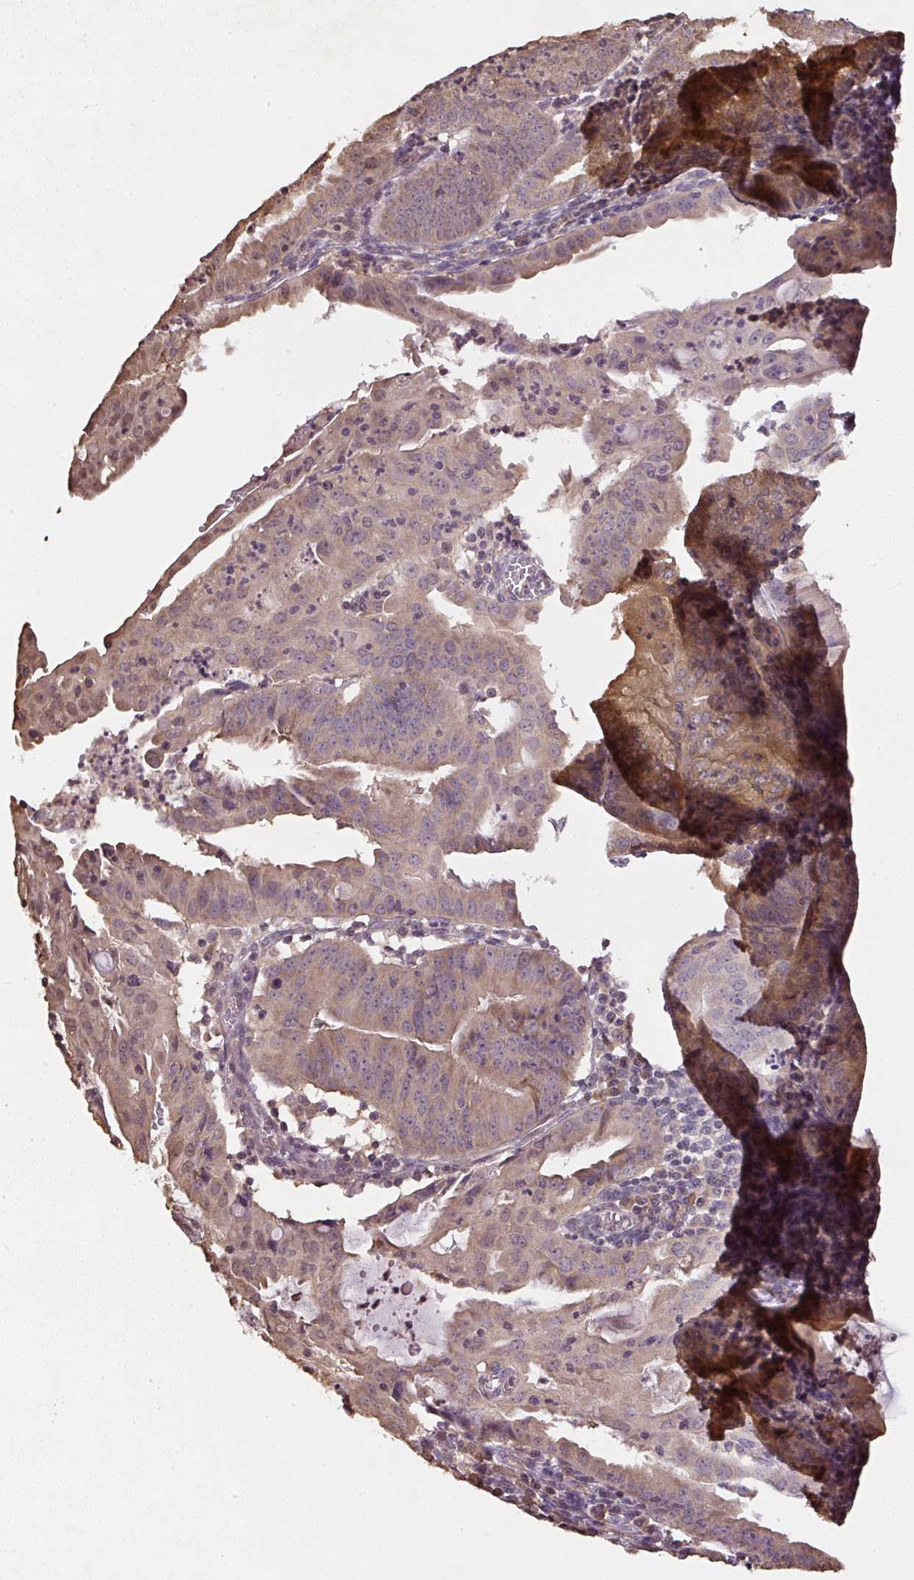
{"staining": {"intensity": "weak", "quantity": ">75%", "location": "cytoplasmic/membranous,nuclear"}, "tissue": "endometrial cancer", "cell_type": "Tumor cells", "image_type": "cancer", "snomed": [{"axis": "morphology", "description": "Adenocarcinoma, NOS"}, {"axis": "topography", "description": "Endometrium"}], "caption": "Protein expression by immunohistochemistry (IHC) exhibits weak cytoplasmic/membranous and nuclear positivity in about >75% of tumor cells in endometrial cancer (adenocarcinoma). Using DAB (3,3'-diaminobenzidine) (brown) and hematoxylin (blue) stains, captured at high magnification using brightfield microscopy.", "gene": "TMEM170B", "patient": {"sex": "female", "age": 60}}